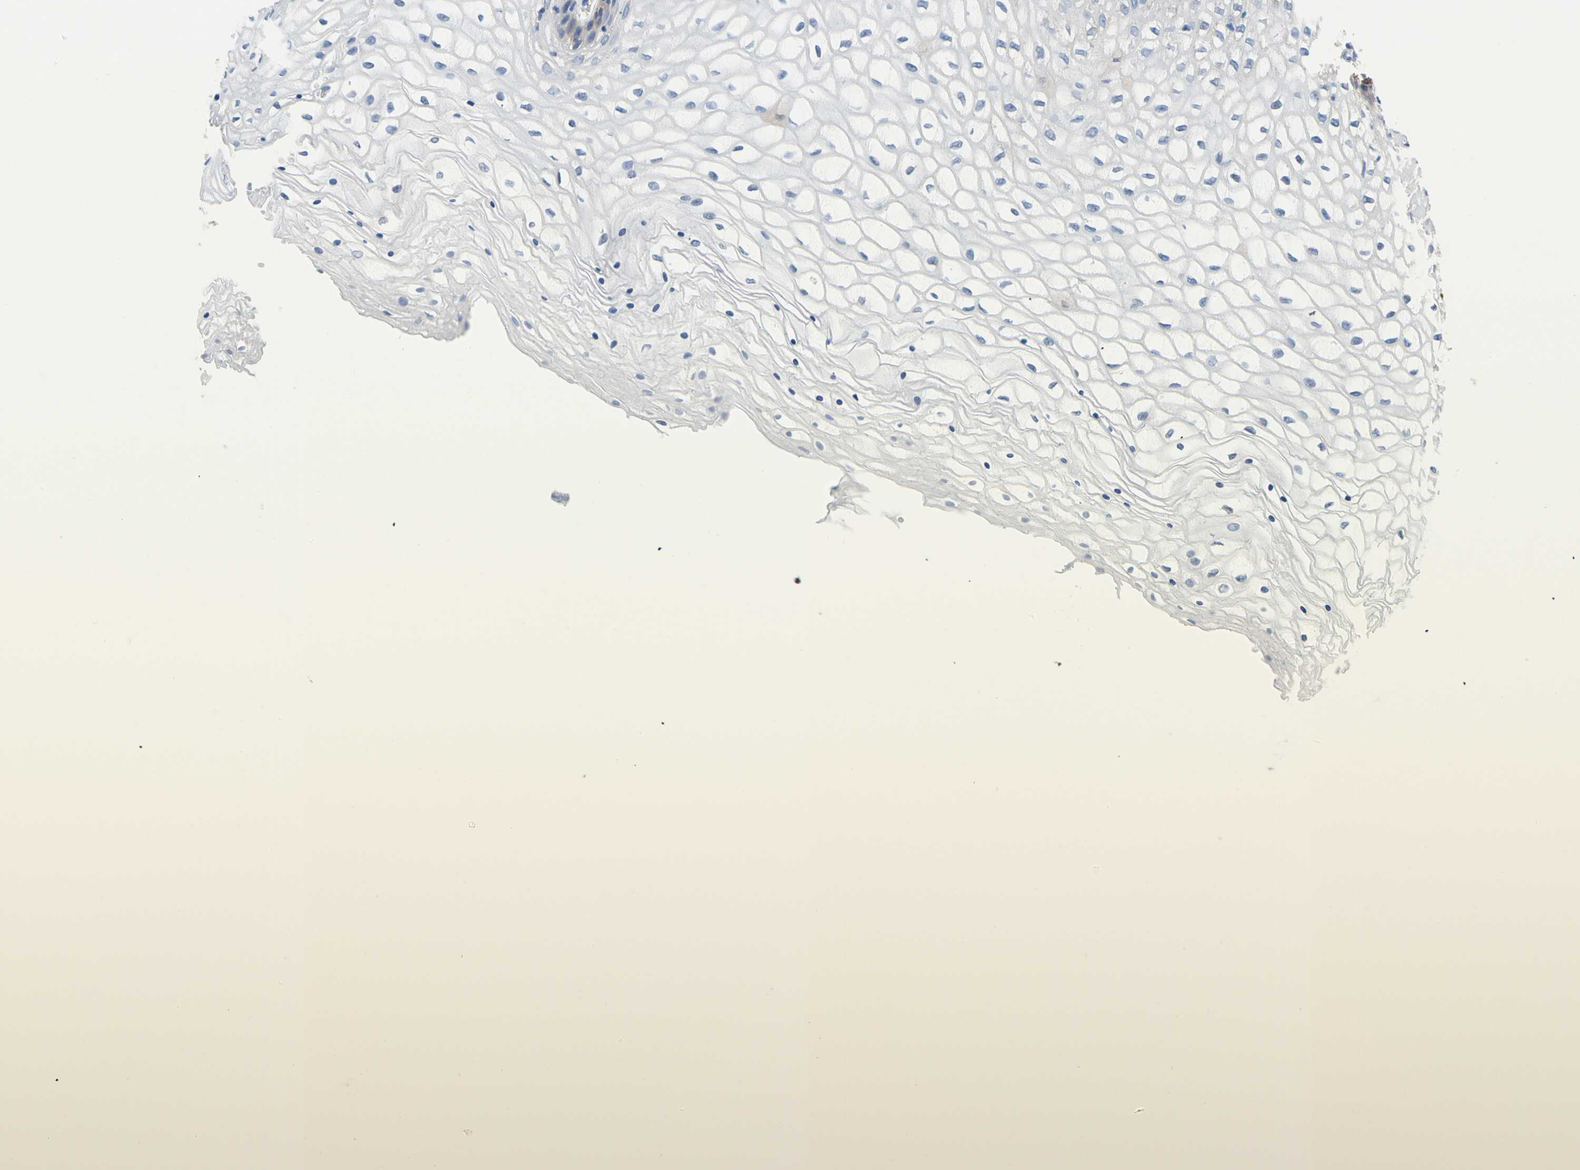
{"staining": {"intensity": "strong", "quantity": "<25%", "location": "cytoplasmic/membranous"}, "tissue": "vagina", "cell_type": "Squamous epithelial cells", "image_type": "normal", "snomed": [{"axis": "morphology", "description": "Normal tissue, NOS"}, {"axis": "topography", "description": "Vagina"}], "caption": "Squamous epithelial cells demonstrate strong cytoplasmic/membranous staining in approximately <25% of cells in benign vagina. The staining is performed using DAB brown chromogen to label protein expression. The nuclei are counter-stained blue using hematoxylin.", "gene": "PDPN", "patient": {"sex": "female", "age": 34}}